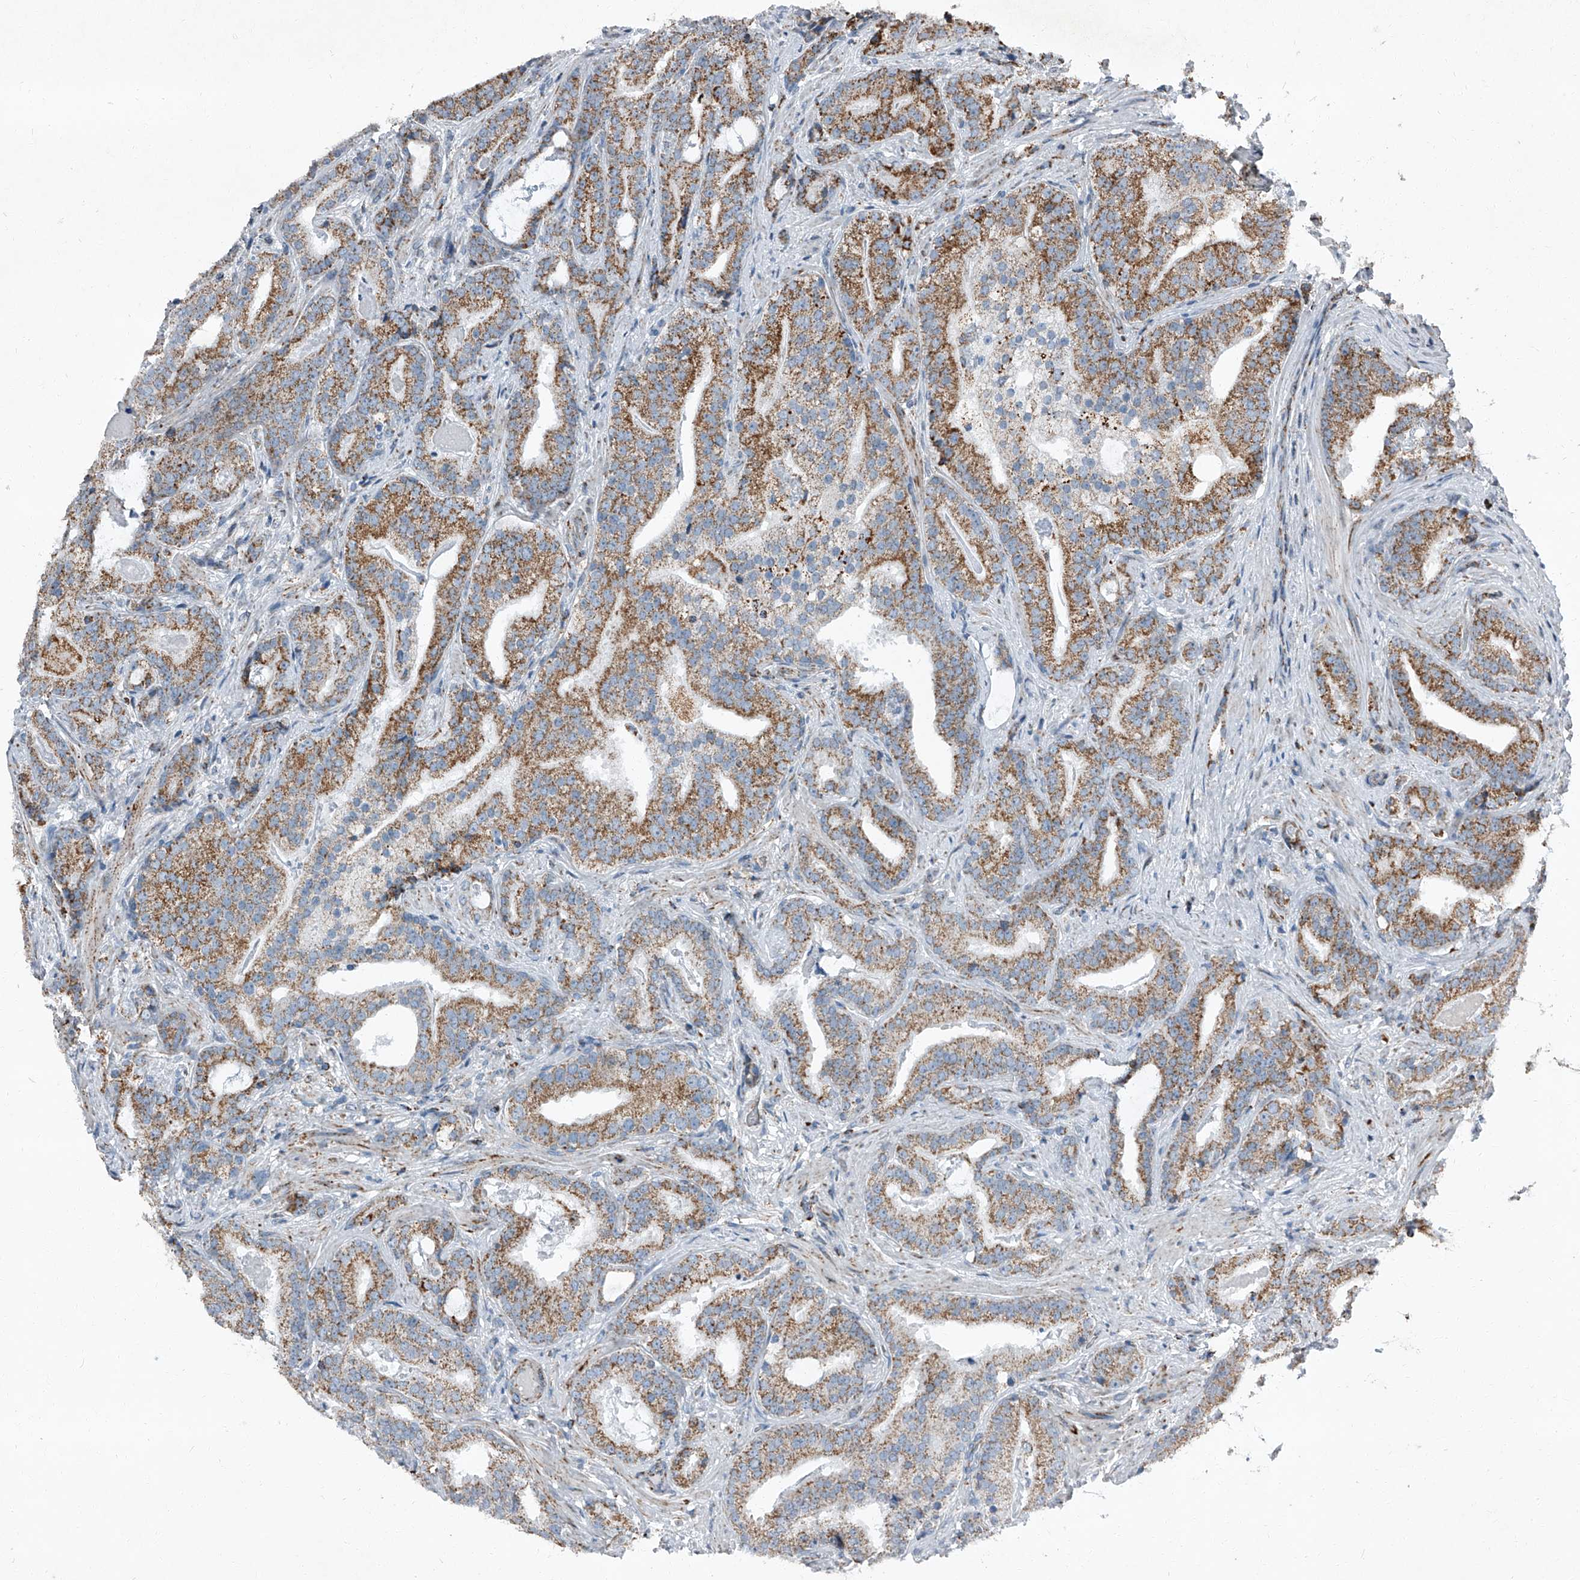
{"staining": {"intensity": "moderate", "quantity": ">75%", "location": "cytoplasmic/membranous"}, "tissue": "prostate cancer", "cell_type": "Tumor cells", "image_type": "cancer", "snomed": [{"axis": "morphology", "description": "Adenocarcinoma, Low grade"}, {"axis": "topography", "description": "Prostate"}], "caption": "Immunohistochemistry (IHC) of human adenocarcinoma (low-grade) (prostate) demonstrates medium levels of moderate cytoplasmic/membranous expression in about >75% of tumor cells. Immunohistochemistry (IHC) stains the protein in brown and the nuclei are stained blue.", "gene": "CHRNA7", "patient": {"sex": "male", "age": 67}}